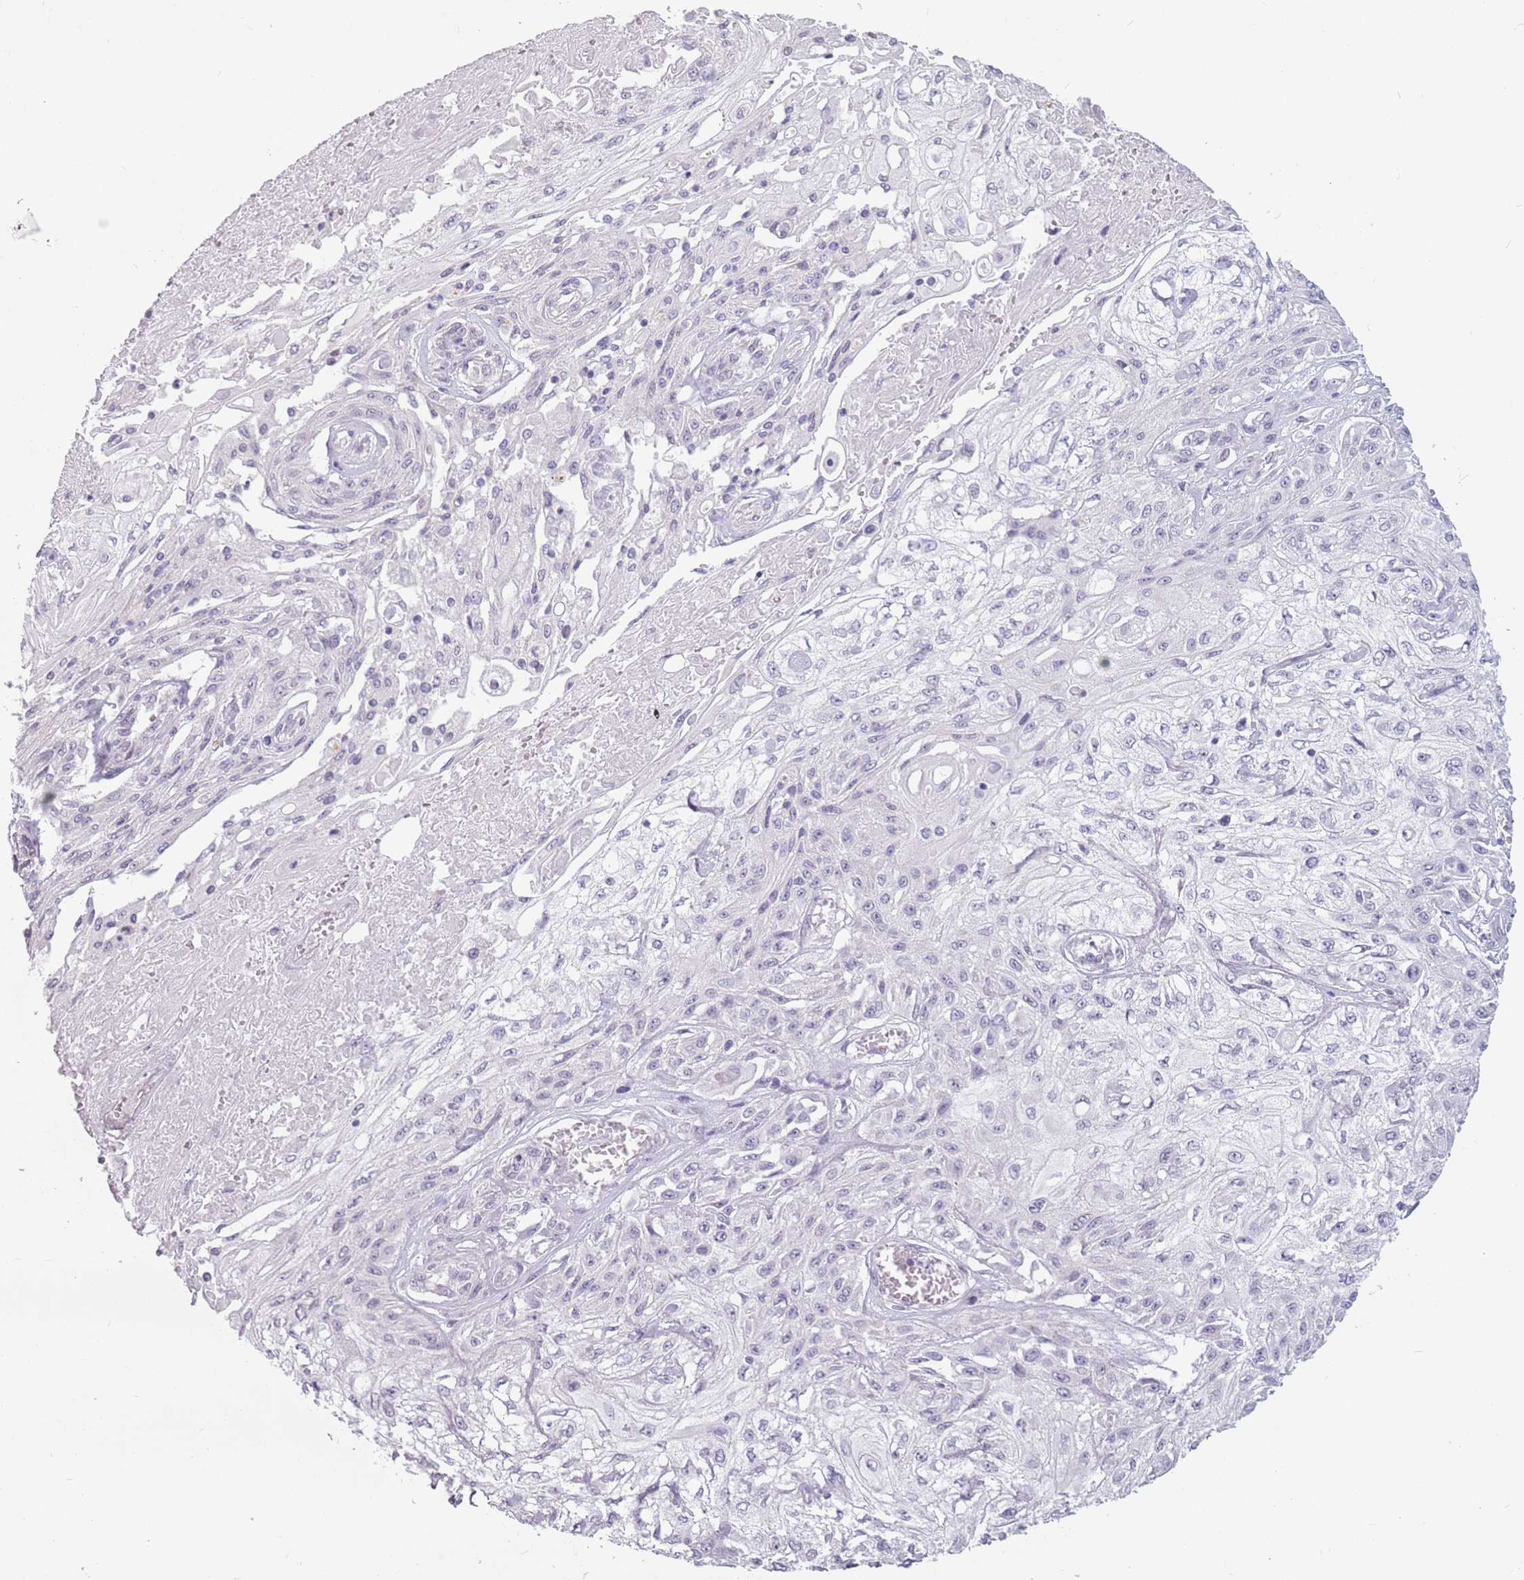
{"staining": {"intensity": "negative", "quantity": "none", "location": "none"}, "tissue": "skin cancer", "cell_type": "Tumor cells", "image_type": "cancer", "snomed": [{"axis": "morphology", "description": "Squamous cell carcinoma, NOS"}, {"axis": "morphology", "description": "Squamous cell carcinoma, metastatic, NOS"}, {"axis": "topography", "description": "Skin"}, {"axis": "topography", "description": "Lymph node"}], "caption": "An image of human skin squamous cell carcinoma is negative for staining in tumor cells.", "gene": "PTCHD1", "patient": {"sex": "male", "age": 75}}